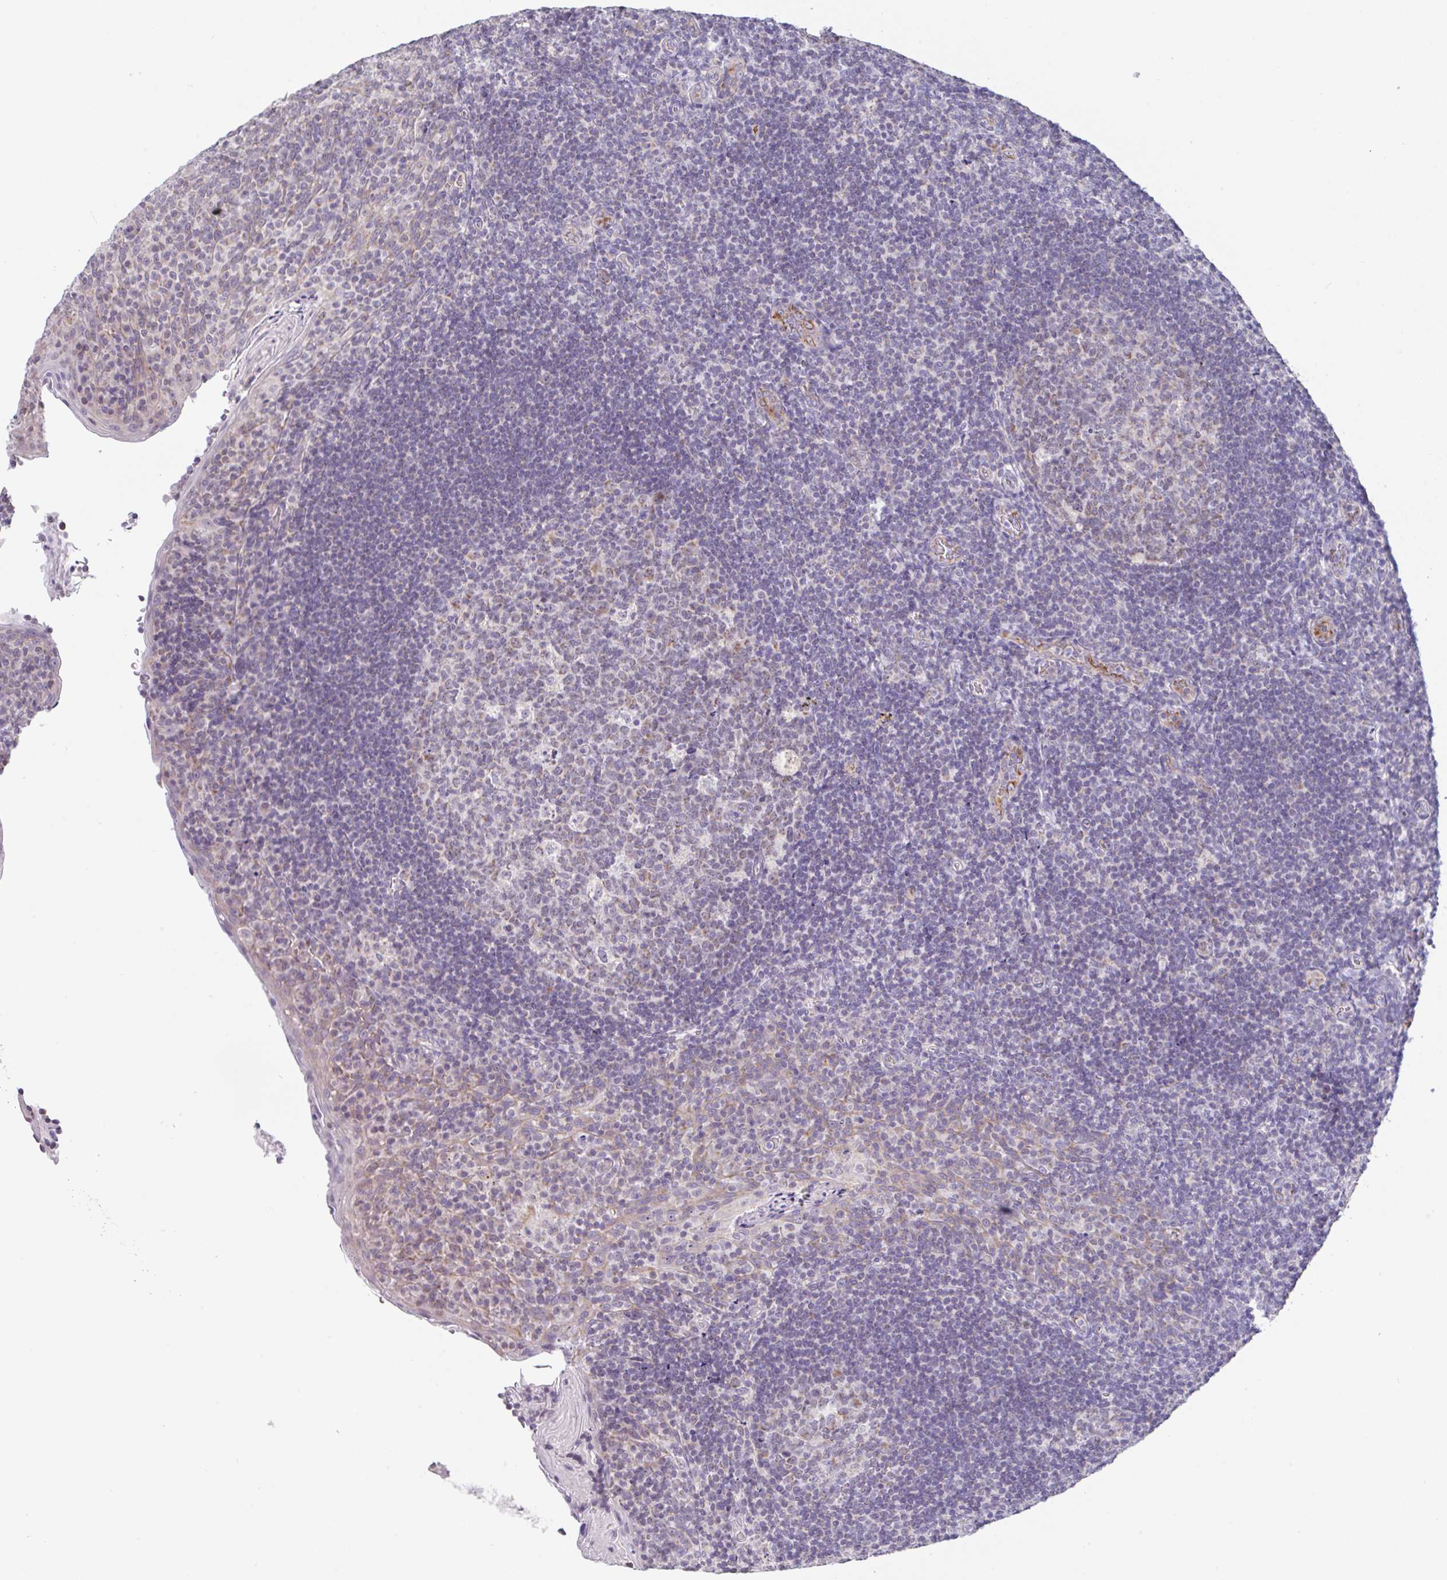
{"staining": {"intensity": "weak", "quantity": "<25%", "location": "cytoplasmic/membranous"}, "tissue": "tonsil", "cell_type": "Germinal center cells", "image_type": "normal", "snomed": [{"axis": "morphology", "description": "Normal tissue, NOS"}, {"axis": "topography", "description": "Tonsil"}], "caption": "Protein analysis of benign tonsil demonstrates no significant expression in germinal center cells.", "gene": "PLCD4", "patient": {"sex": "male", "age": 17}}